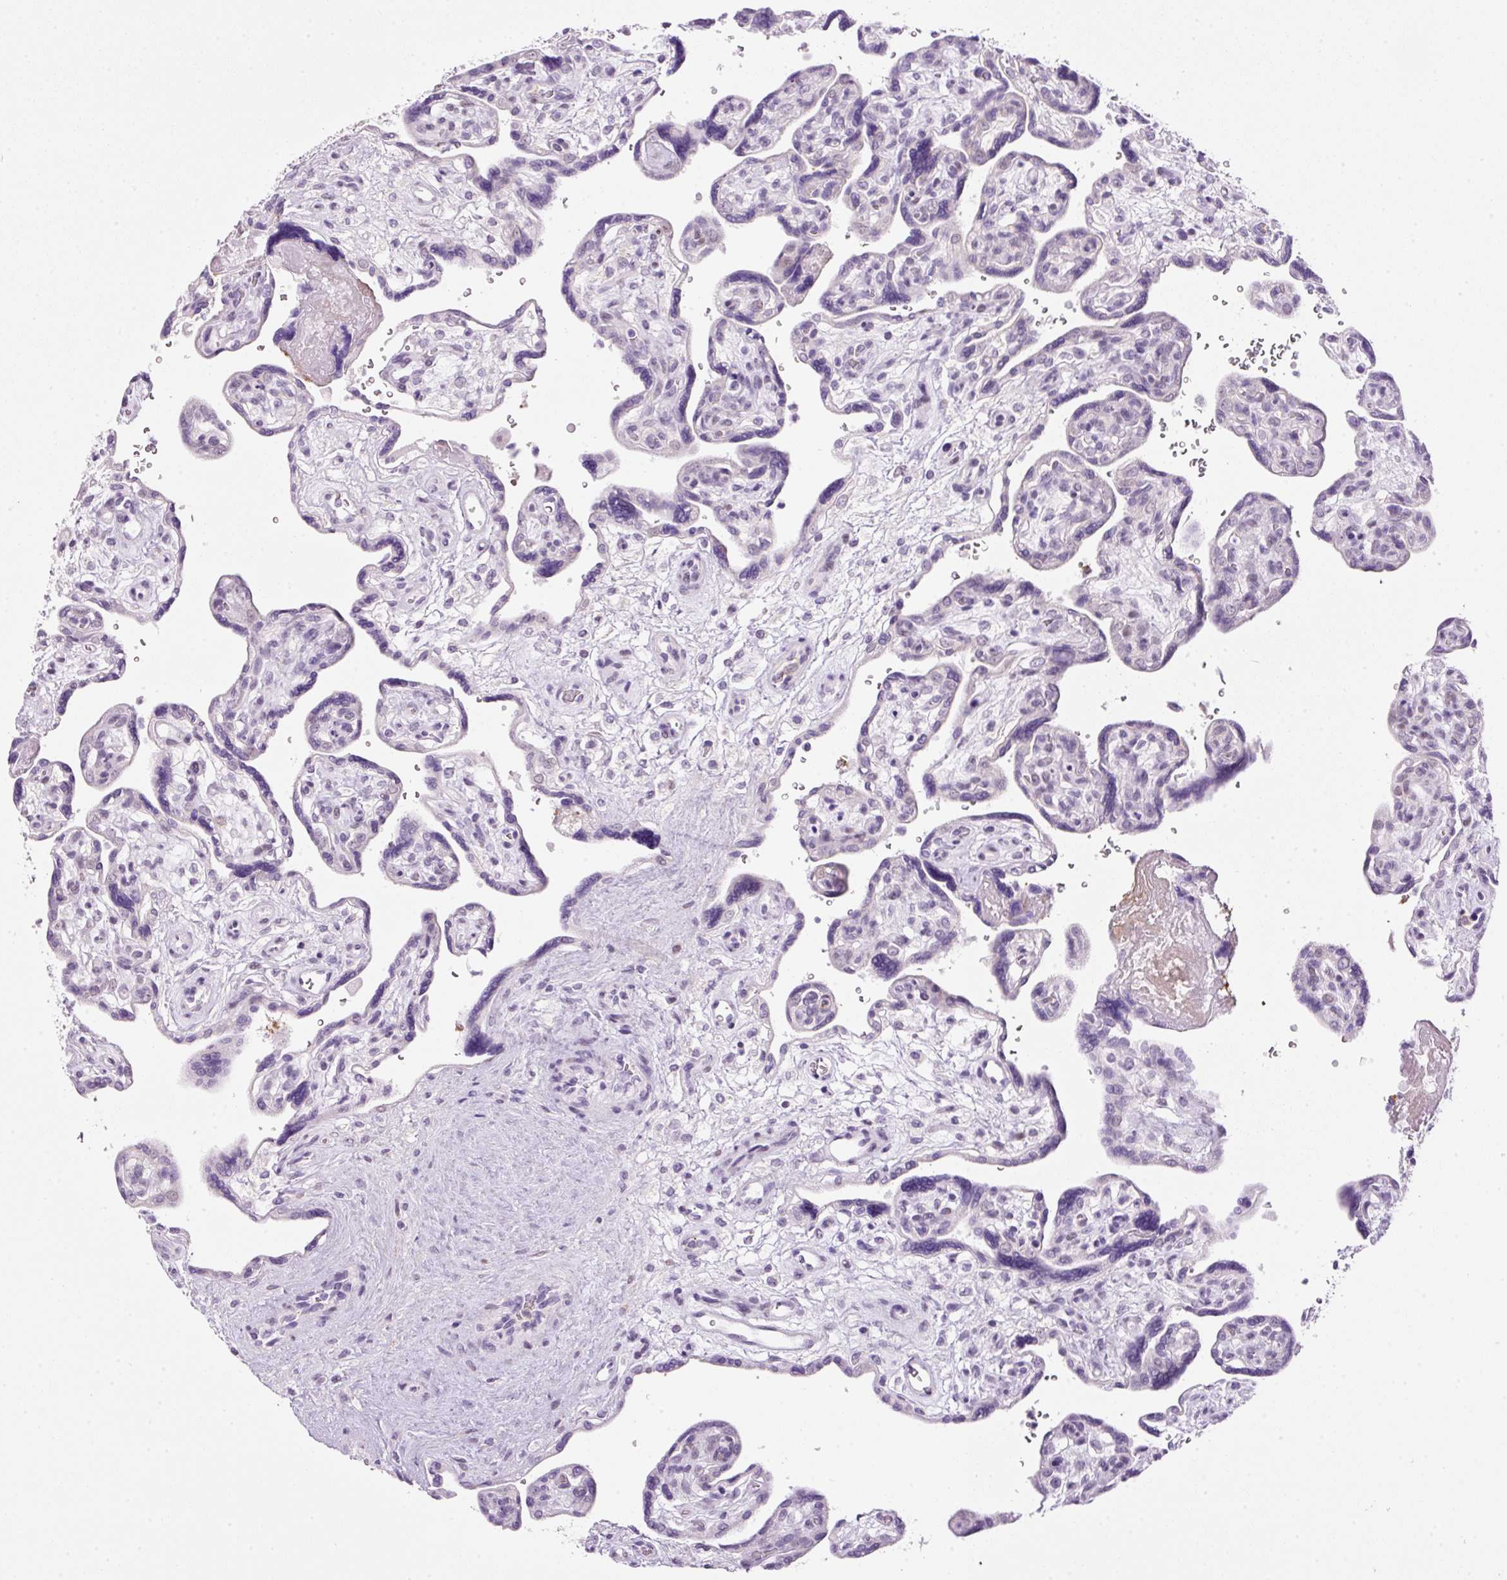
{"staining": {"intensity": "weak", "quantity": "<25%", "location": "cytoplasmic/membranous"}, "tissue": "placenta", "cell_type": "Decidual cells", "image_type": "normal", "snomed": [{"axis": "morphology", "description": "Normal tissue, NOS"}, {"axis": "topography", "description": "Placenta"}], "caption": "High magnification brightfield microscopy of benign placenta stained with DAB (3,3'-diaminobenzidine) (brown) and counterstained with hematoxylin (blue): decidual cells show no significant expression.", "gene": "SRC", "patient": {"sex": "female", "age": 39}}